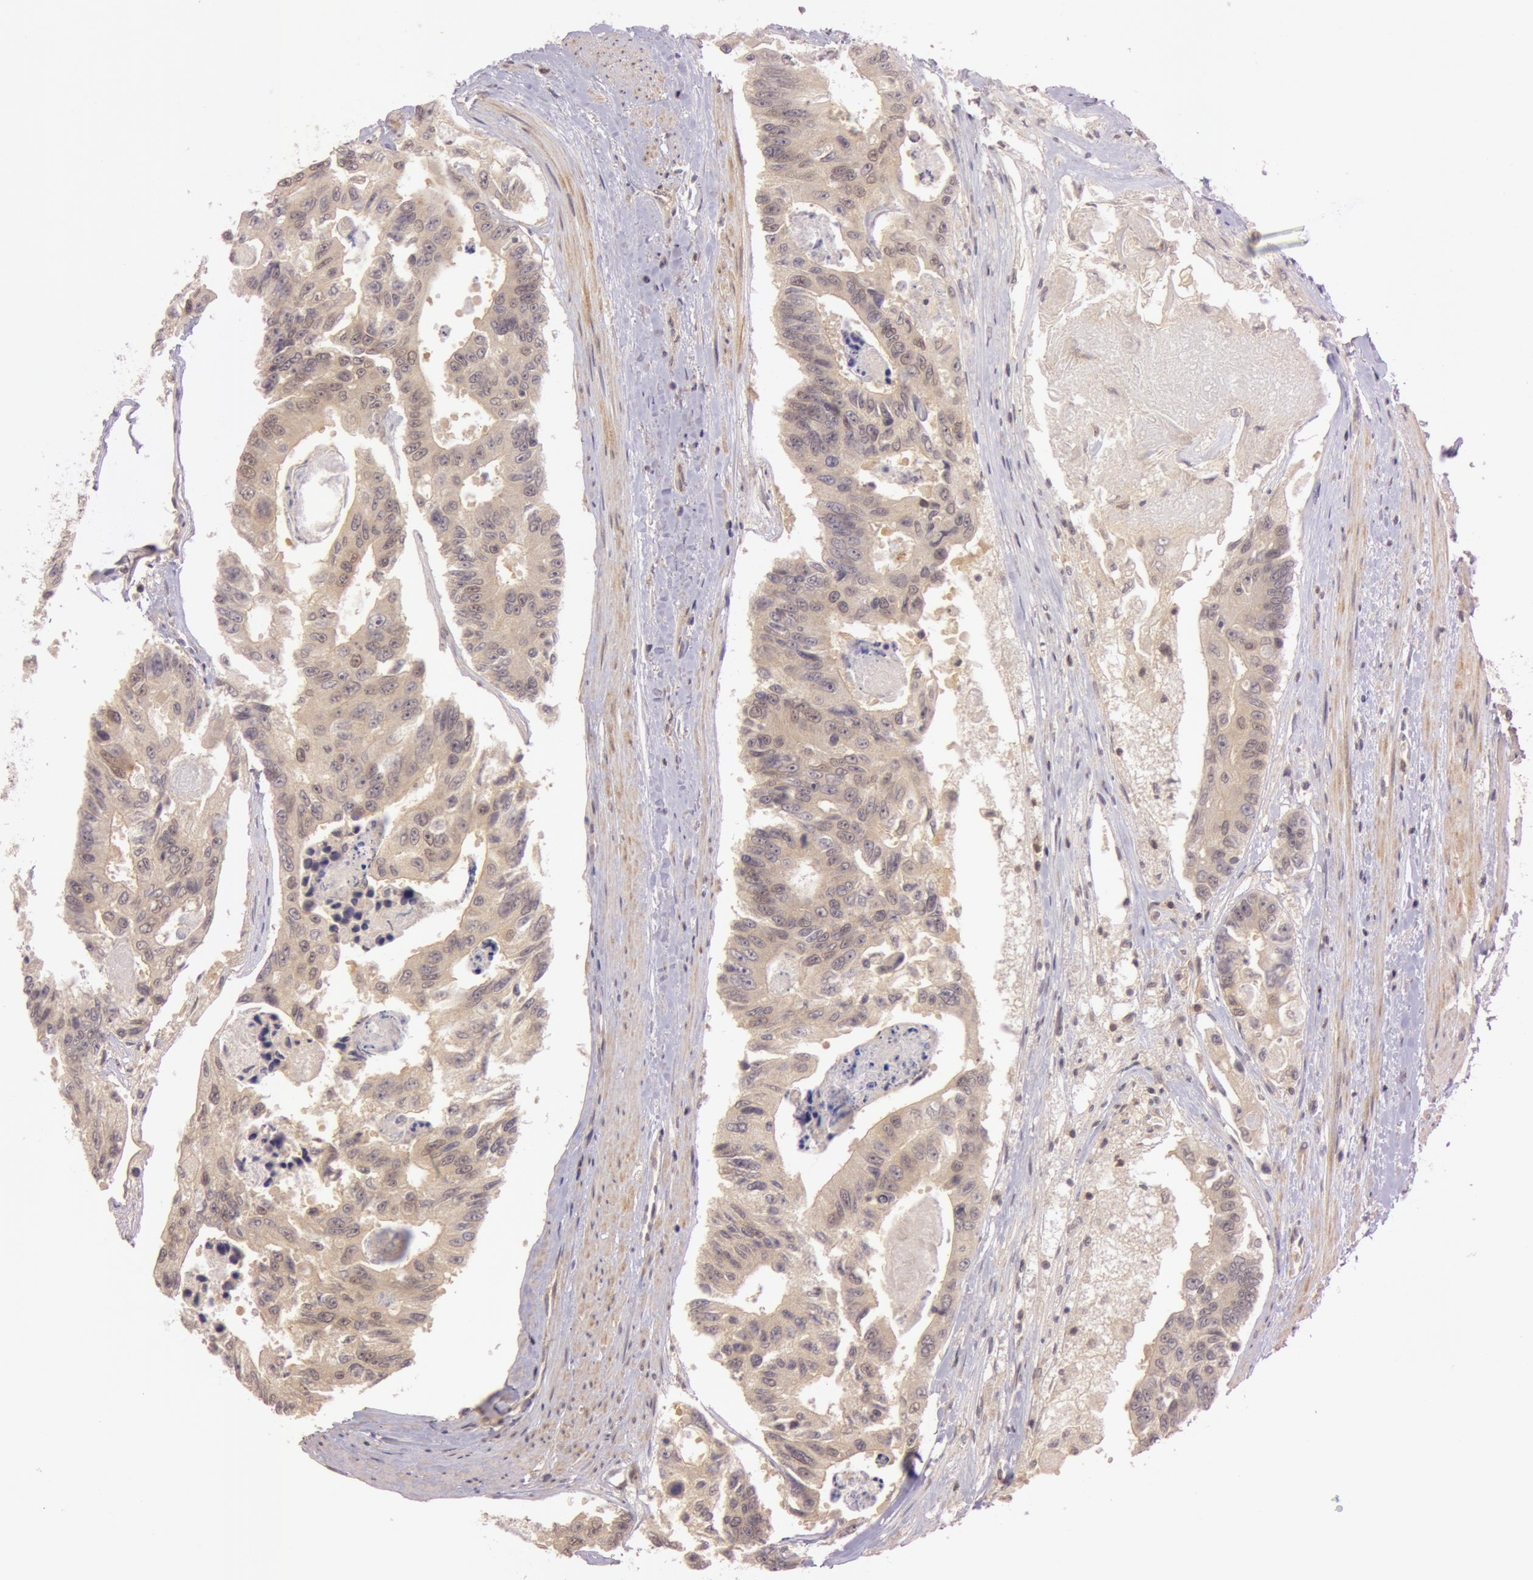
{"staining": {"intensity": "weak", "quantity": ">75%", "location": "cytoplasmic/membranous"}, "tissue": "colorectal cancer", "cell_type": "Tumor cells", "image_type": "cancer", "snomed": [{"axis": "morphology", "description": "Adenocarcinoma, NOS"}, {"axis": "topography", "description": "Colon"}], "caption": "Weak cytoplasmic/membranous expression for a protein is seen in approximately >75% of tumor cells of adenocarcinoma (colorectal) using IHC.", "gene": "ATG2B", "patient": {"sex": "female", "age": 86}}